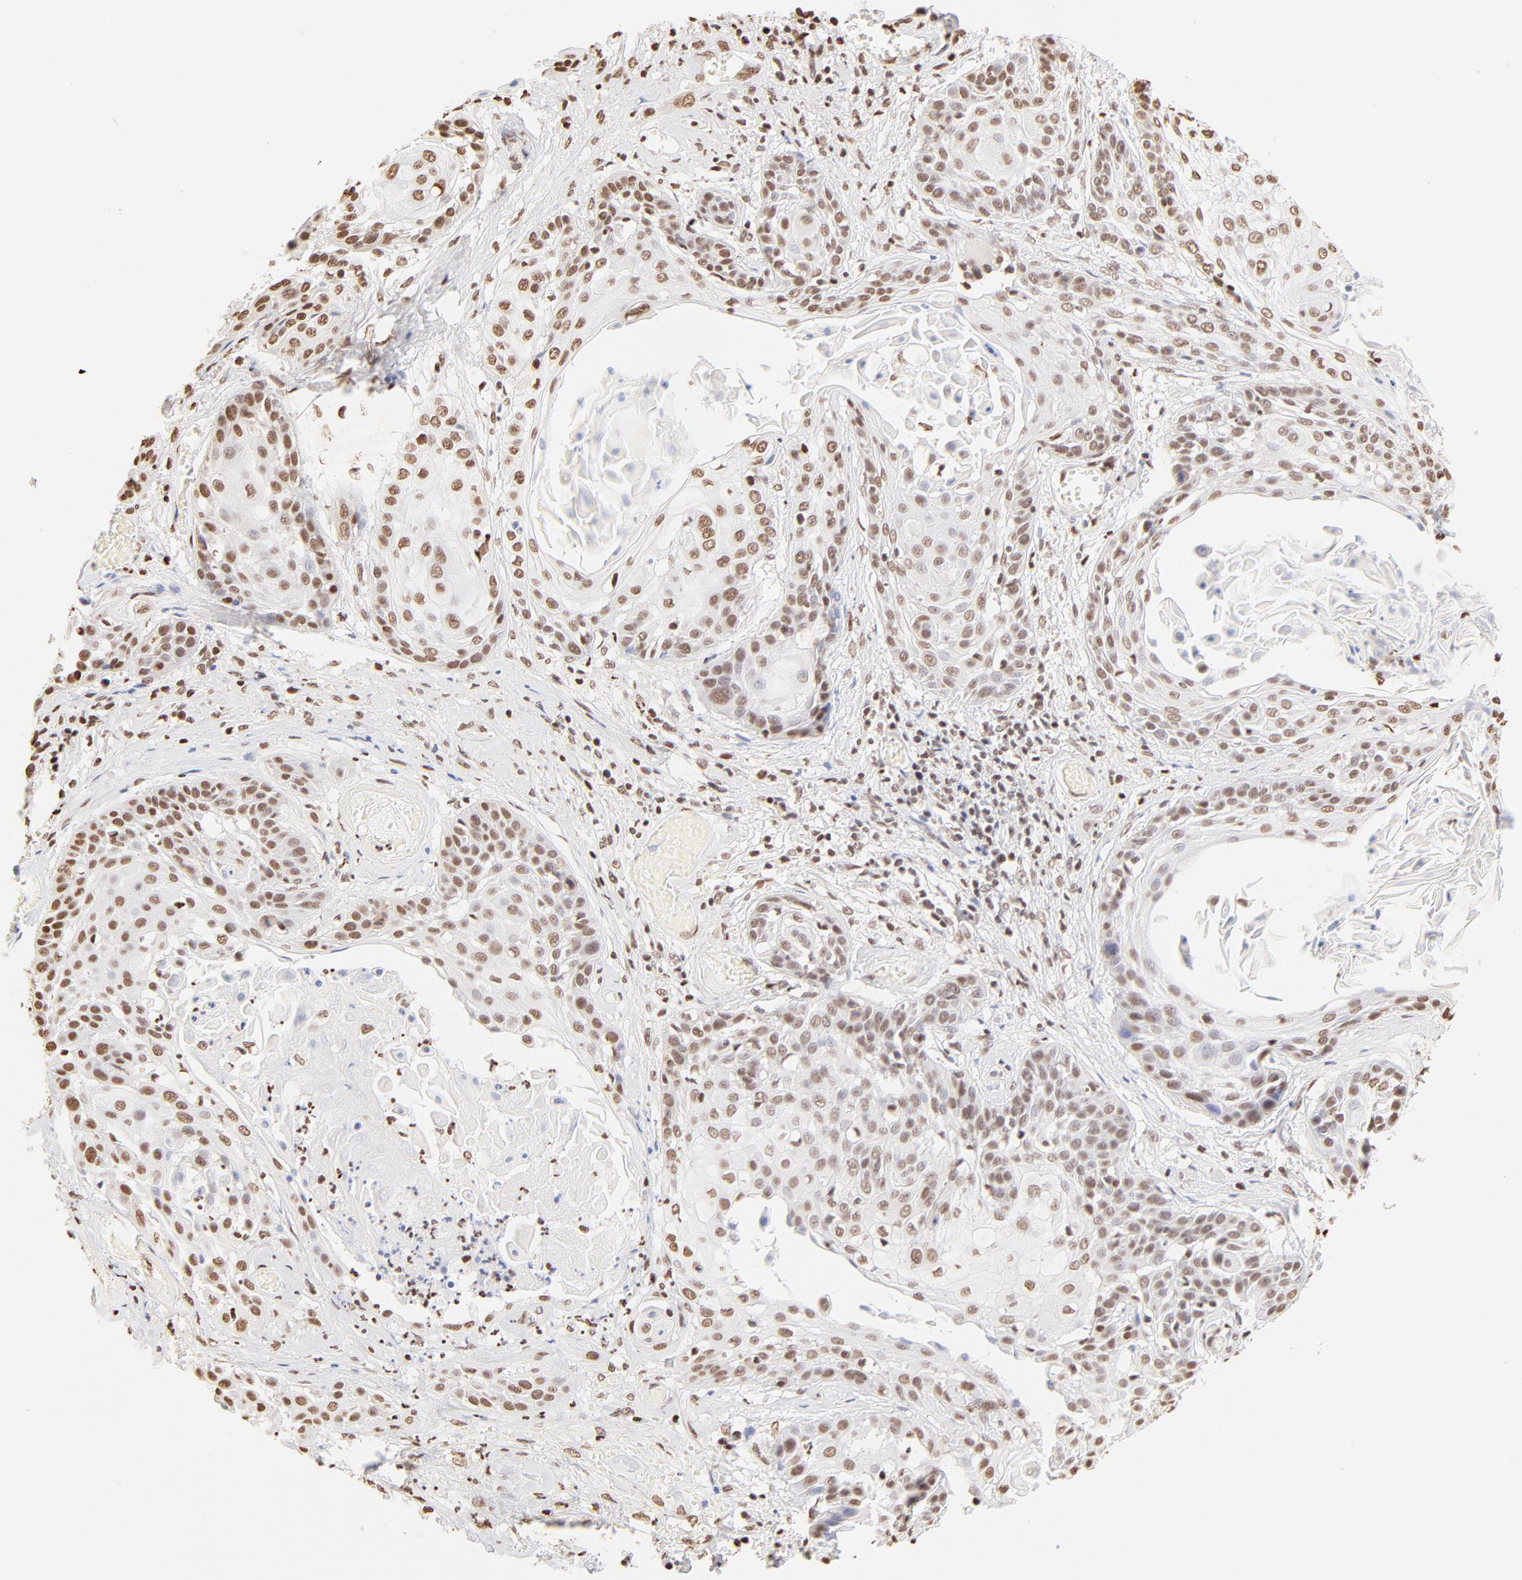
{"staining": {"intensity": "moderate", "quantity": ">75%", "location": "nuclear"}, "tissue": "cervical cancer", "cell_type": "Tumor cells", "image_type": "cancer", "snomed": [{"axis": "morphology", "description": "Squamous cell carcinoma, NOS"}, {"axis": "topography", "description": "Cervix"}], "caption": "Human squamous cell carcinoma (cervical) stained with a protein marker displays moderate staining in tumor cells.", "gene": "ZNF540", "patient": {"sex": "female", "age": 57}}